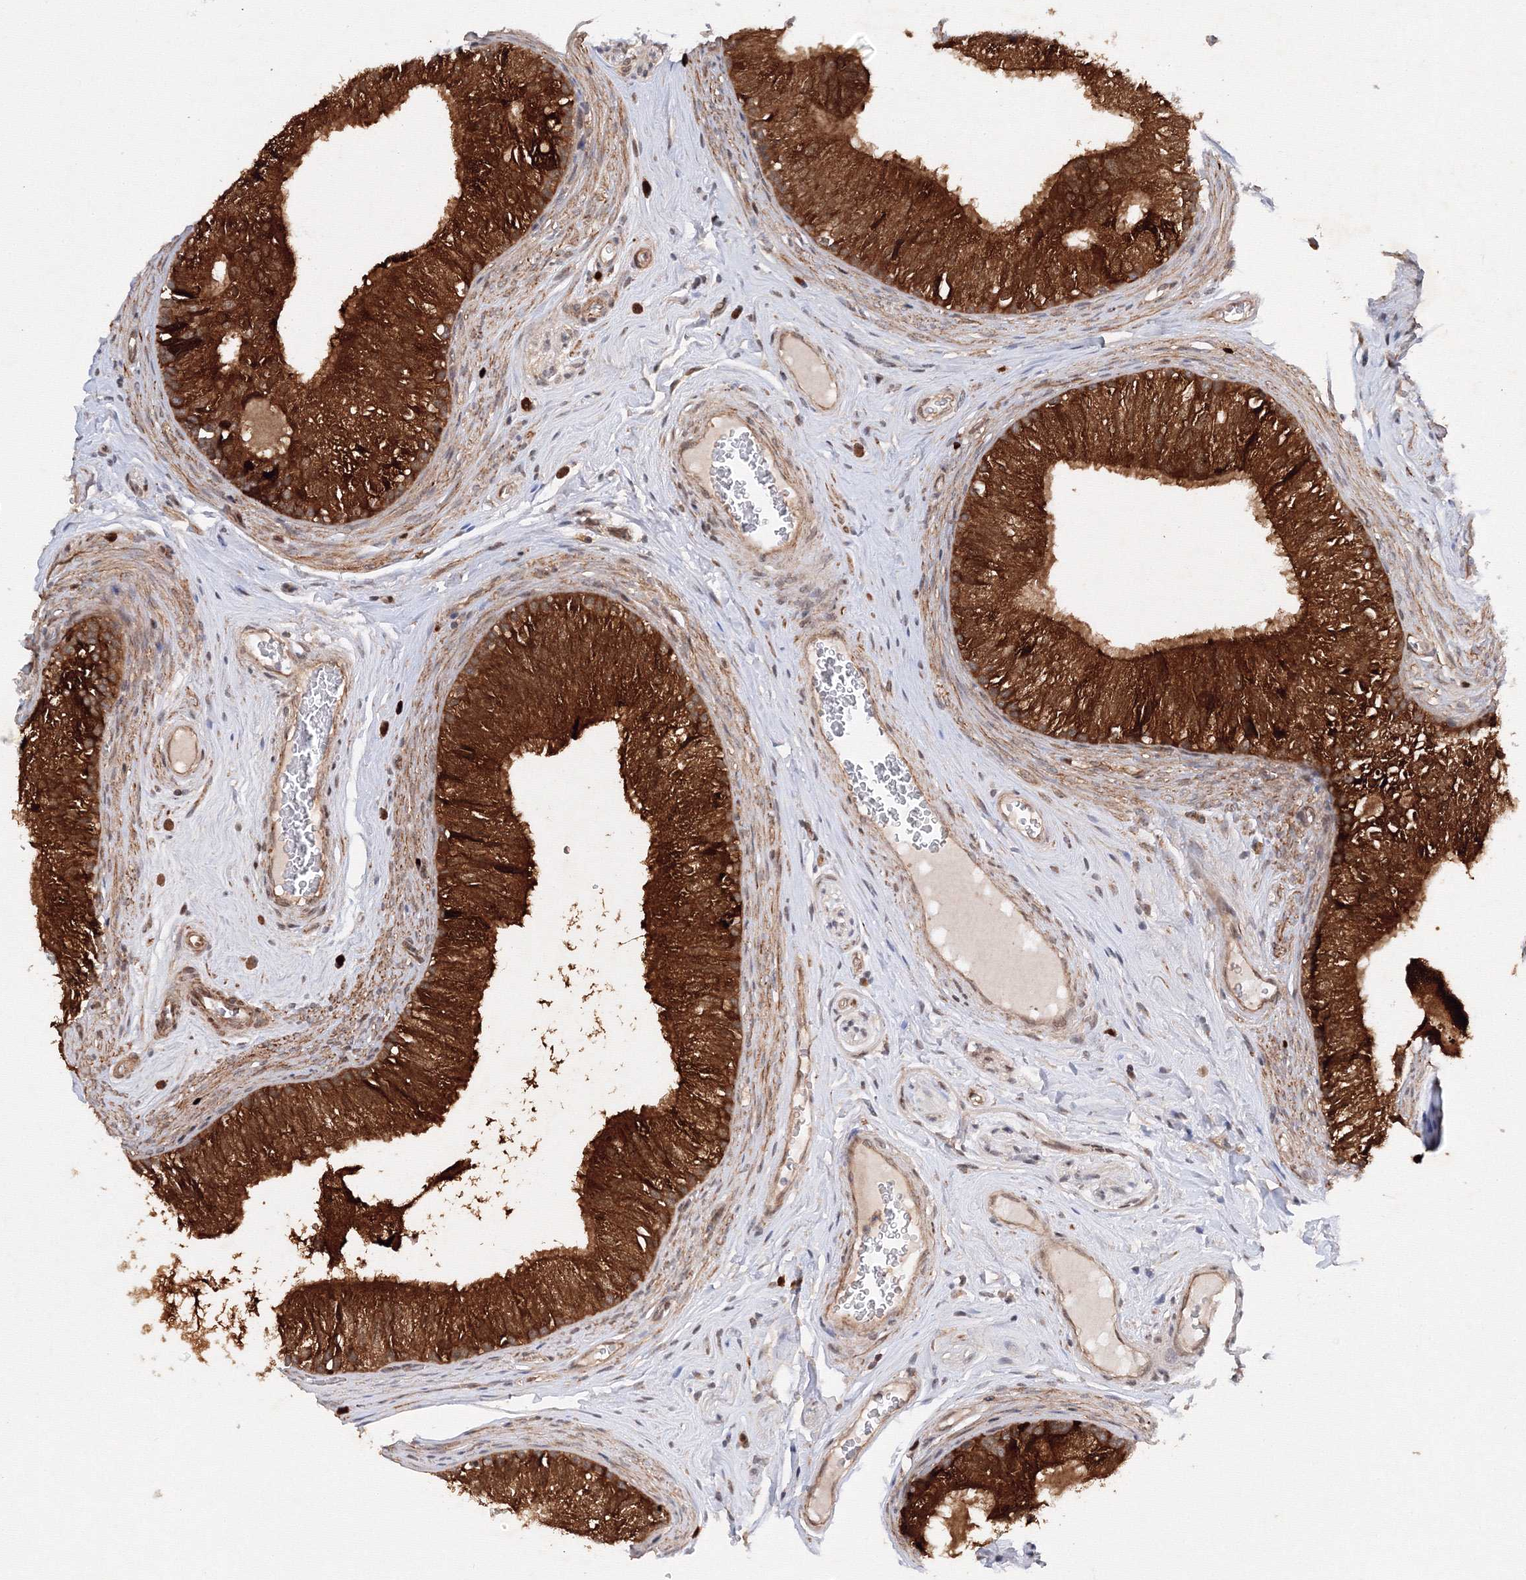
{"staining": {"intensity": "strong", "quantity": ">75%", "location": "cytoplasmic/membranous"}, "tissue": "epididymis", "cell_type": "Glandular cells", "image_type": "normal", "snomed": [{"axis": "morphology", "description": "Normal tissue, NOS"}, {"axis": "topography", "description": "Epididymis"}], "caption": "About >75% of glandular cells in normal epididymis display strong cytoplasmic/membranous protein expression as visualized by brown immunohistochemical staining.", "gene": "DCTD", "patient": {"sex": "male", "age": 46}}